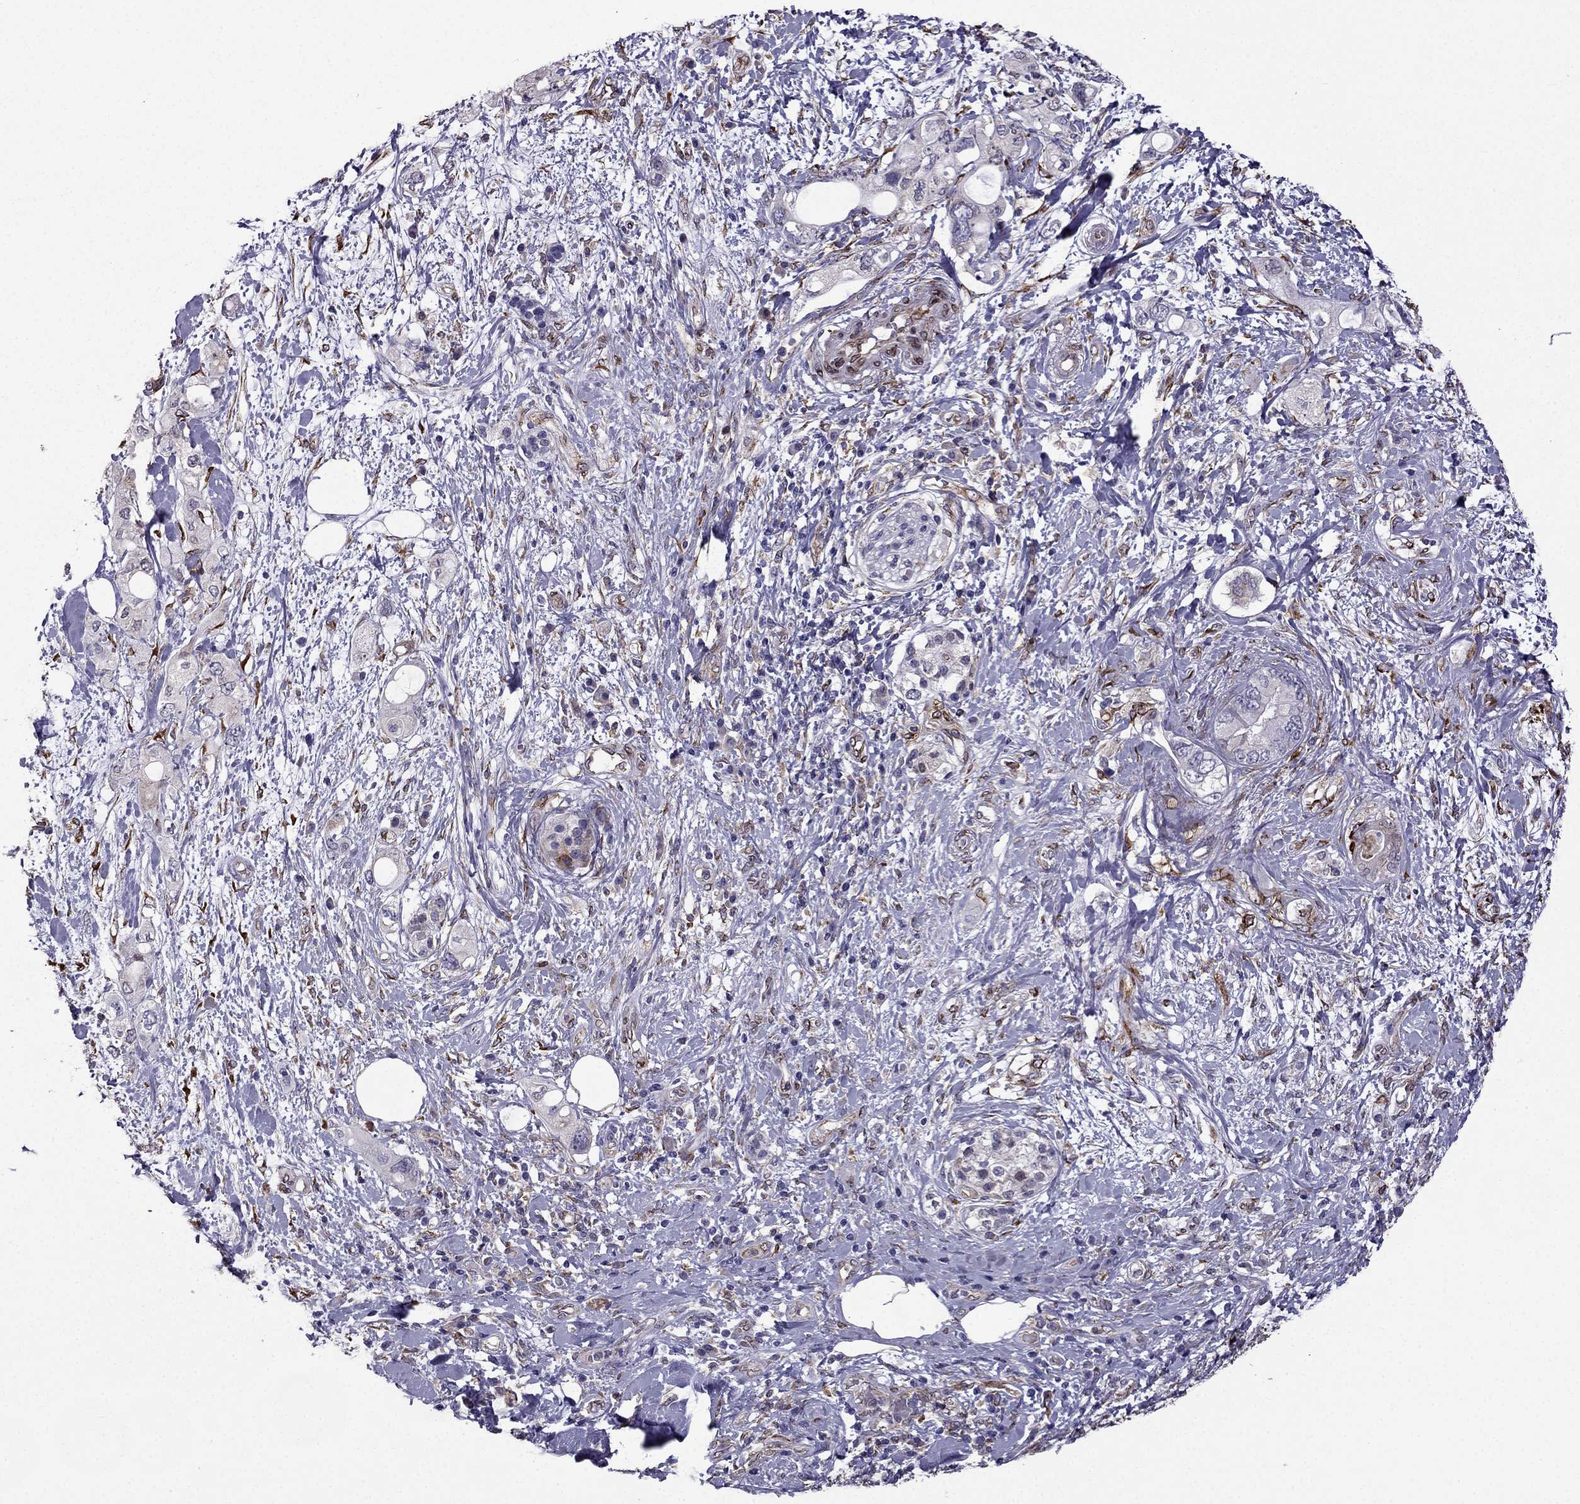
{"staining": {"intensity": "weak", "quantity": "<25%", "location": "cytoplasmic/membranous"}, "tissue": "pancreatic cancer", "cell_type": "Tumor cells", "image_type": "cancer", "snomed": [{"axis": "morphology", "description": "Adenocarcinoma, NOS"}, {"axis": "topography", "description": "Pancreas"}], "caption": "Immunohistochemical staining of pancreatic cancer shows no significant expression in tumor cells.", "gene": "IKBIP", "patient": {"sex": "female", "age": 56}}